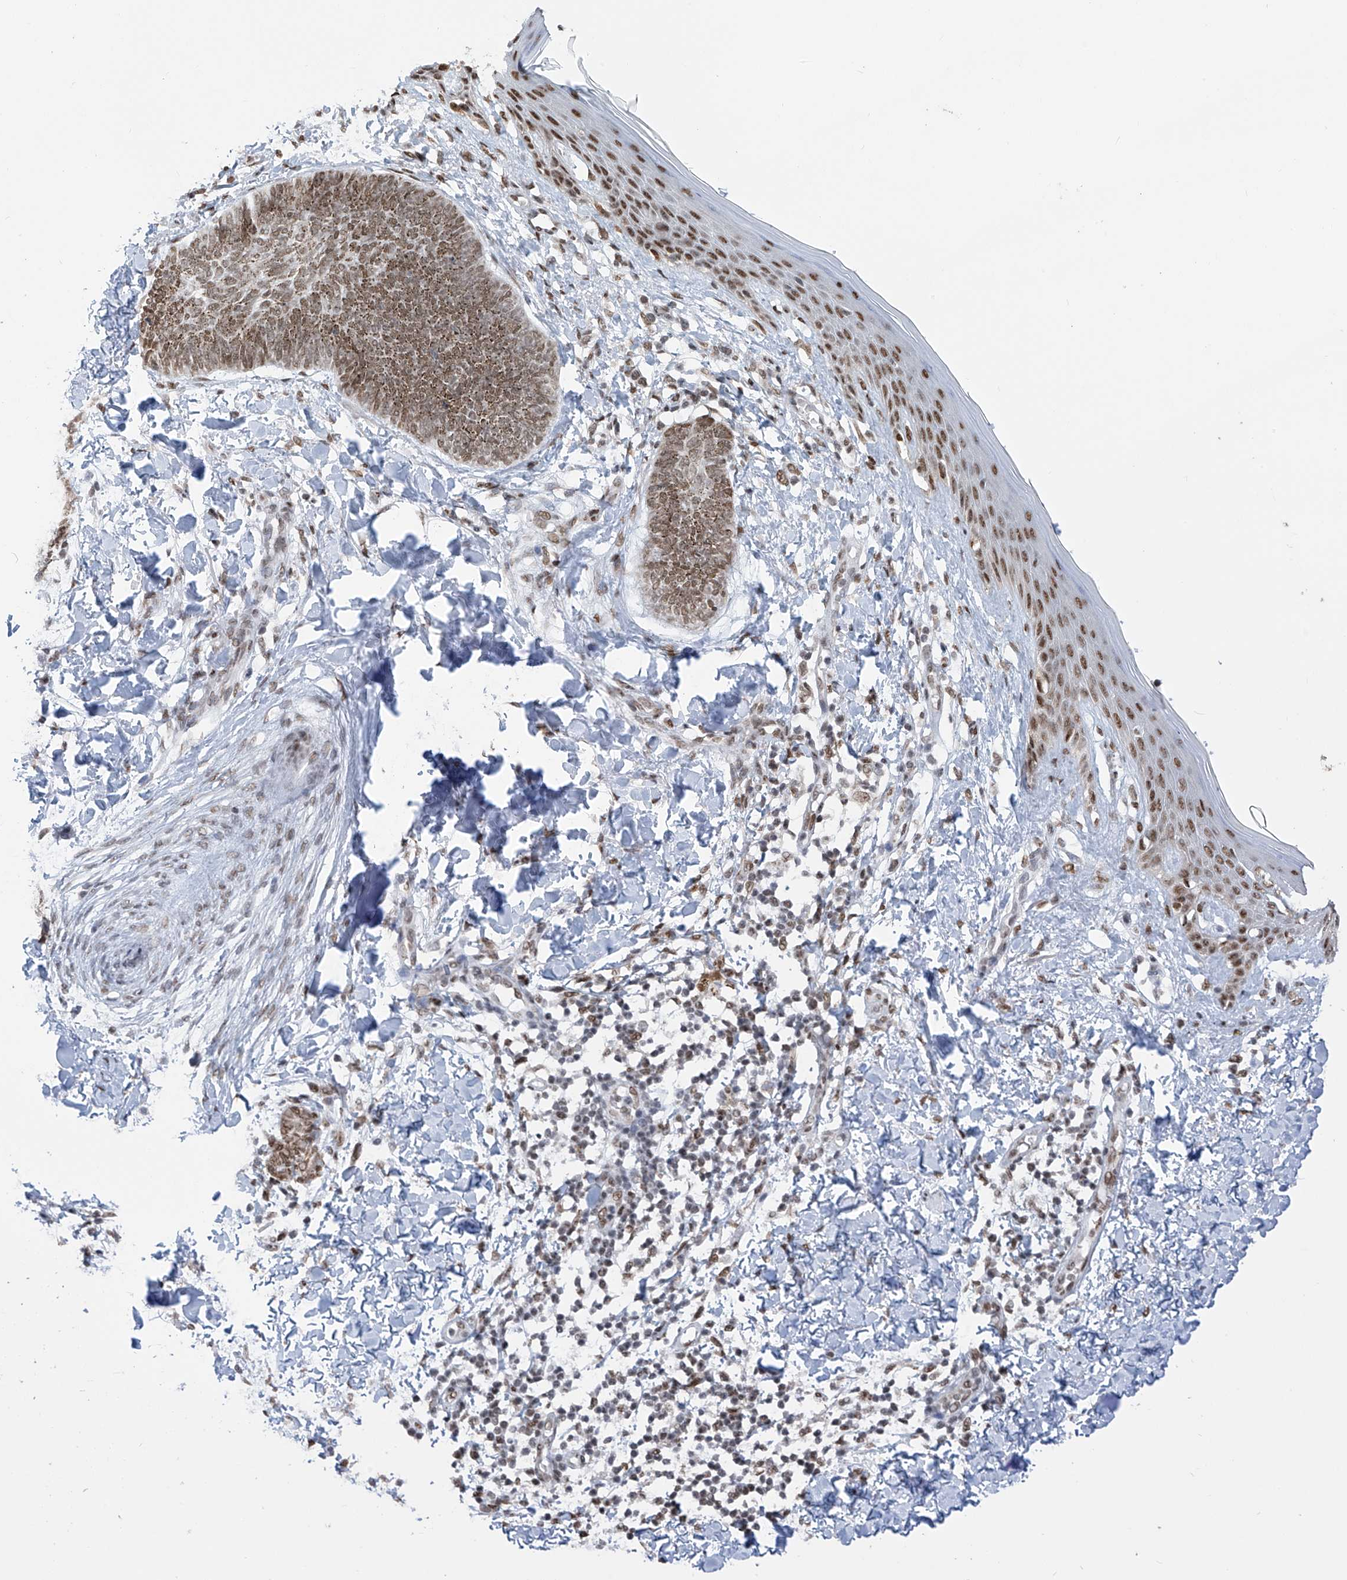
{"staining": {"intensity": "moderate", "quantity": ">75%", "location": "cytoplasmic/membranous,nuclear"}, "tissue": "skin cancer", "cell_type": "Tumor cells", "image_type": "cancer", "snomed": [{"axis": "morphology", "description": "Normal tissue, NOS"}, {"axis": "morphology", "description": "Basal cell carcinoma"}, {"axis": "topography", "description": "Skin"}], "caption": "Immunohistochemistry photomicrograph of basal cell carcinoma (skin) stained for a protein (brown), which demonstrates medium levels of moderate cytoplasmic/membranous and nuclear expression in about >75% of tumor cells.", "gene": "APLF", "patient": {"sex": "male", "age": 50}}